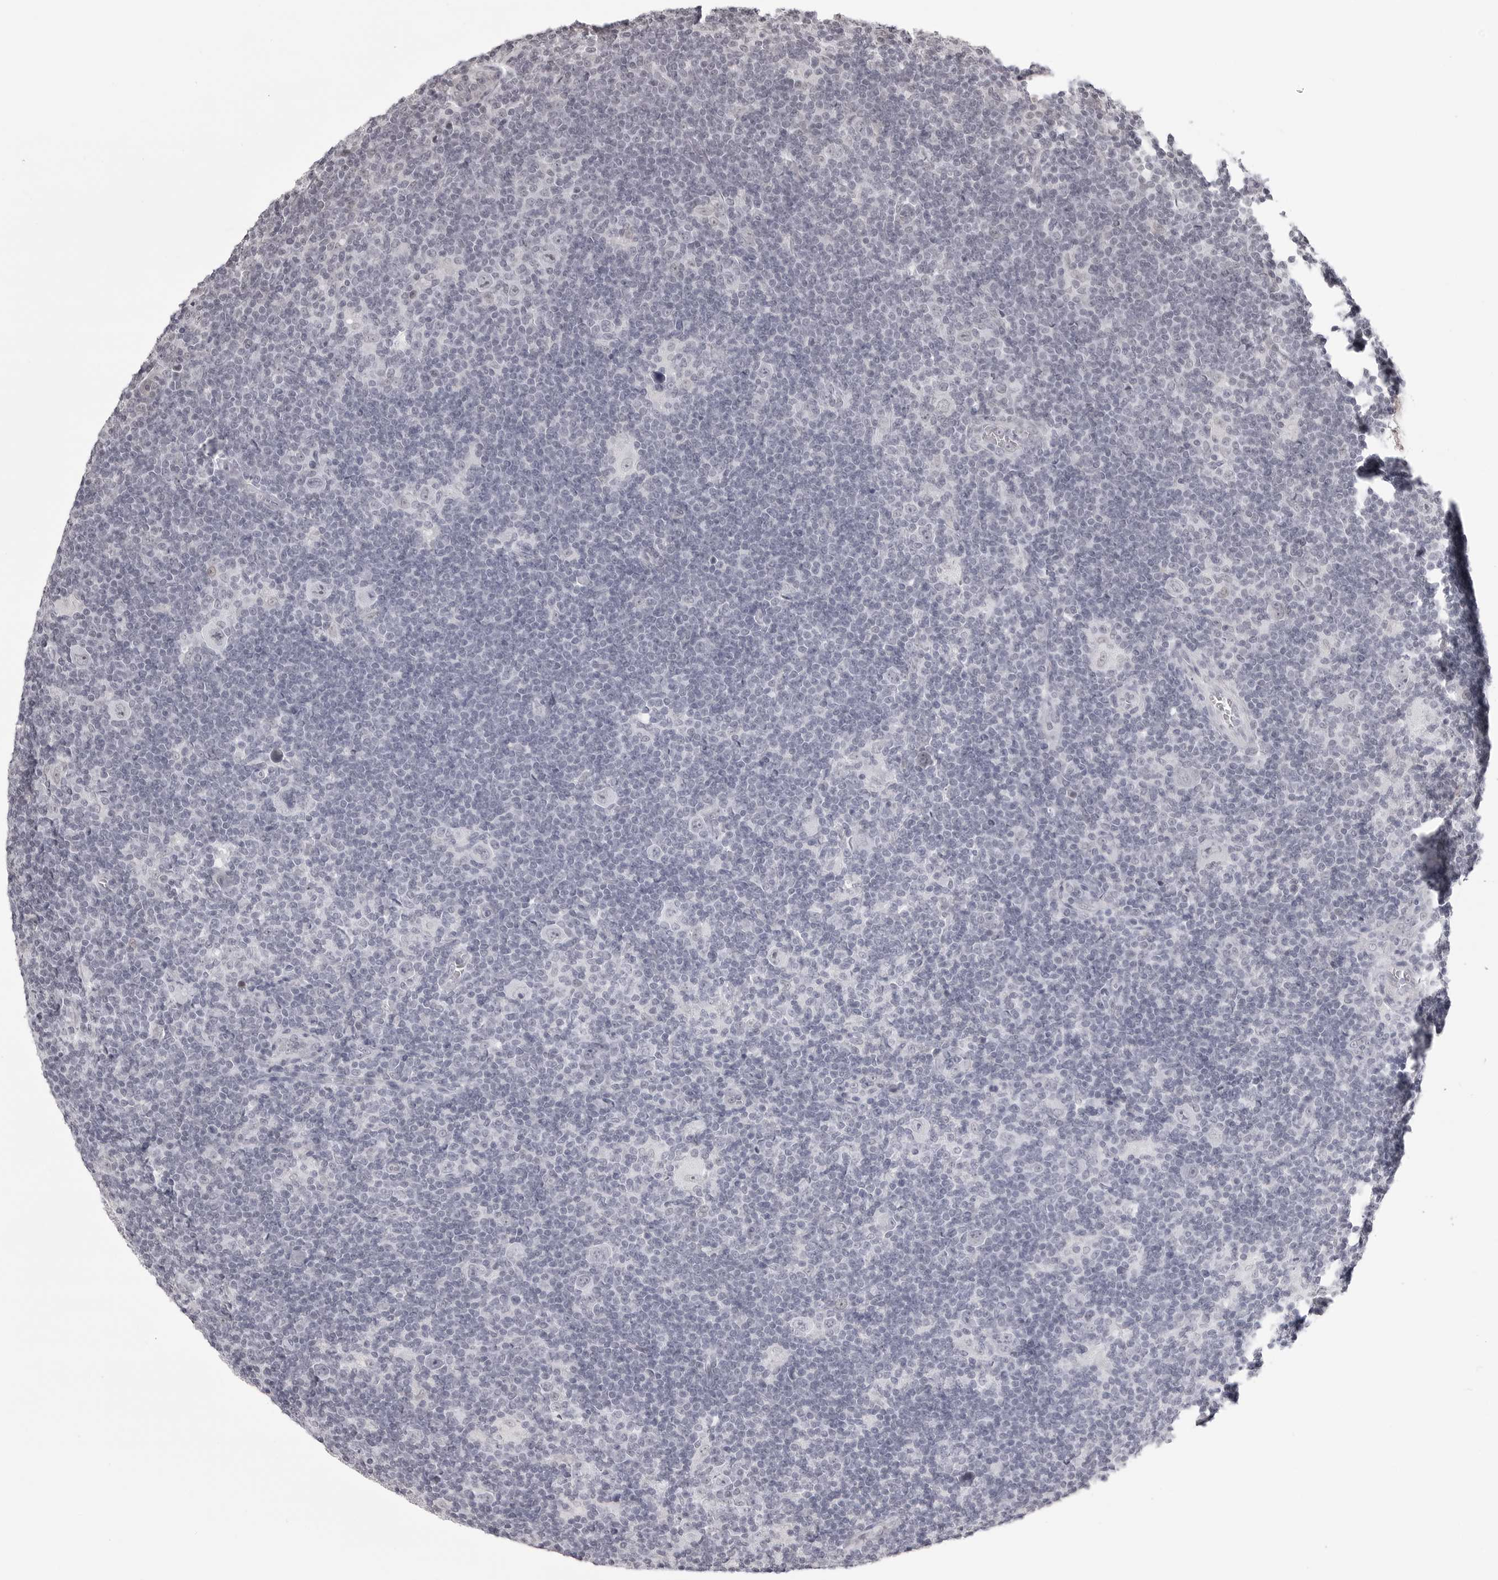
{"staining": {"intensity": "negative", "quantity": "none", "location": "none"}, "tissue": "lymphoma", "cell_type": "Tumor cells", "image_type": "cancer", "snomed": [{"axis": "morphology", "description": "Hodgkin's disease, NOS"}, {"axis": "topography", "description": "Lymph node"}], "caption": "An image of lymphoma stained for a protein demonstrates no brown staining in tumor cells.", "gene": "PHF3", "patient": {"sex": "female", "age": 57}}